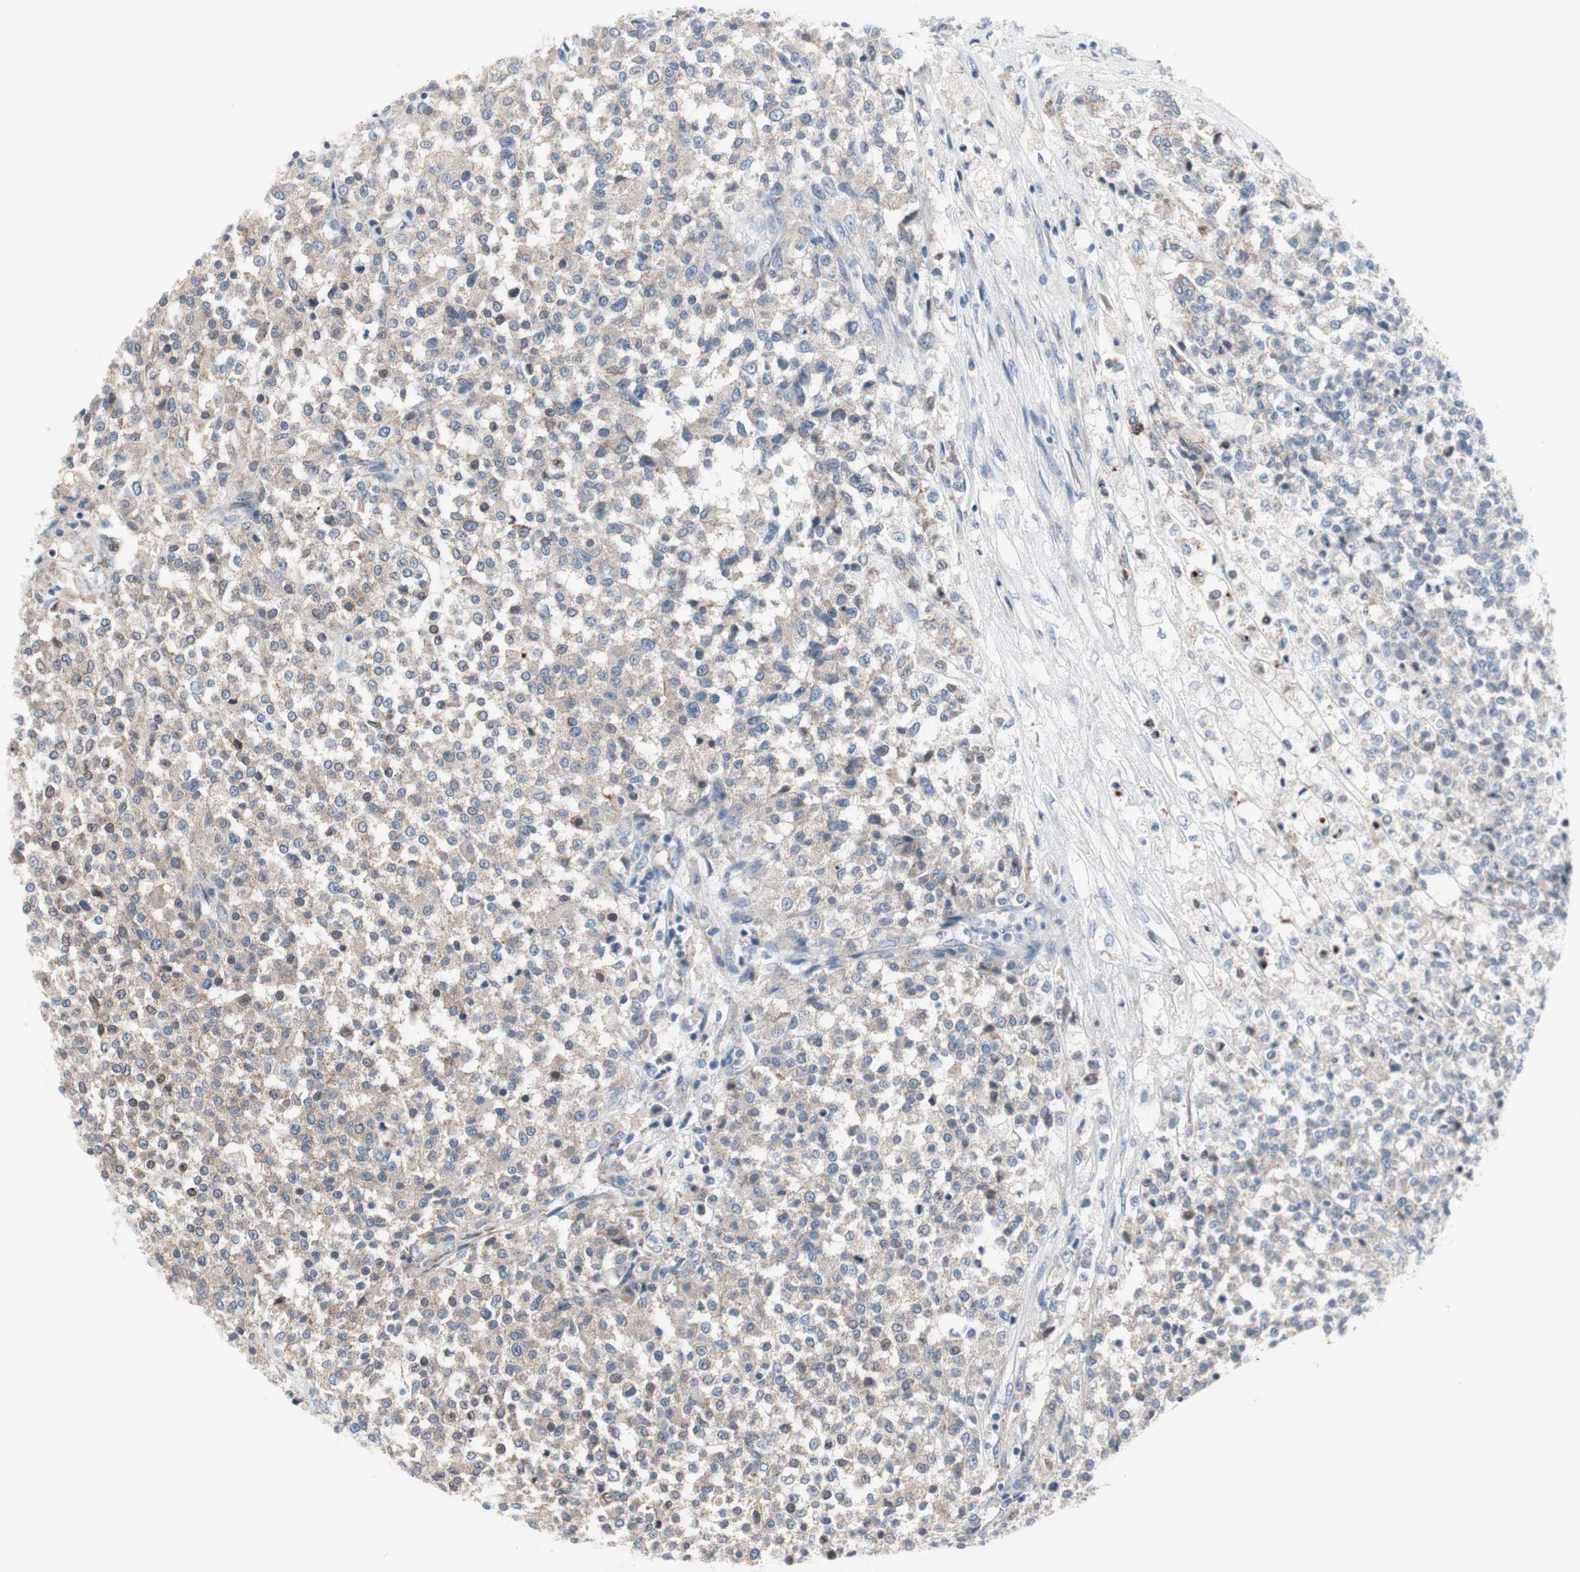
{"staining": {"intensity": "weak", "quantity": ">75%", "location": "cytoplasmic/membranous"}, "tissue": "testis cancer", "cell_type": "Tumor cells", "image_type": "cancer", "snomed": [{"axis": "morphology", "description": "Seminoma, NOS"}, {"axis": "topography", "description": "Testis"}], "caption": "Testis cancer stained with DAB (3,3'-diaminobenzidine) immunohistochemistry (IHC) reveals low levels of weak cytoplasmic/membranous positivity in approximately >75% of tumor cells.", "gene": "KANSL1", "patient": {"sex": "male", "age": 59}}